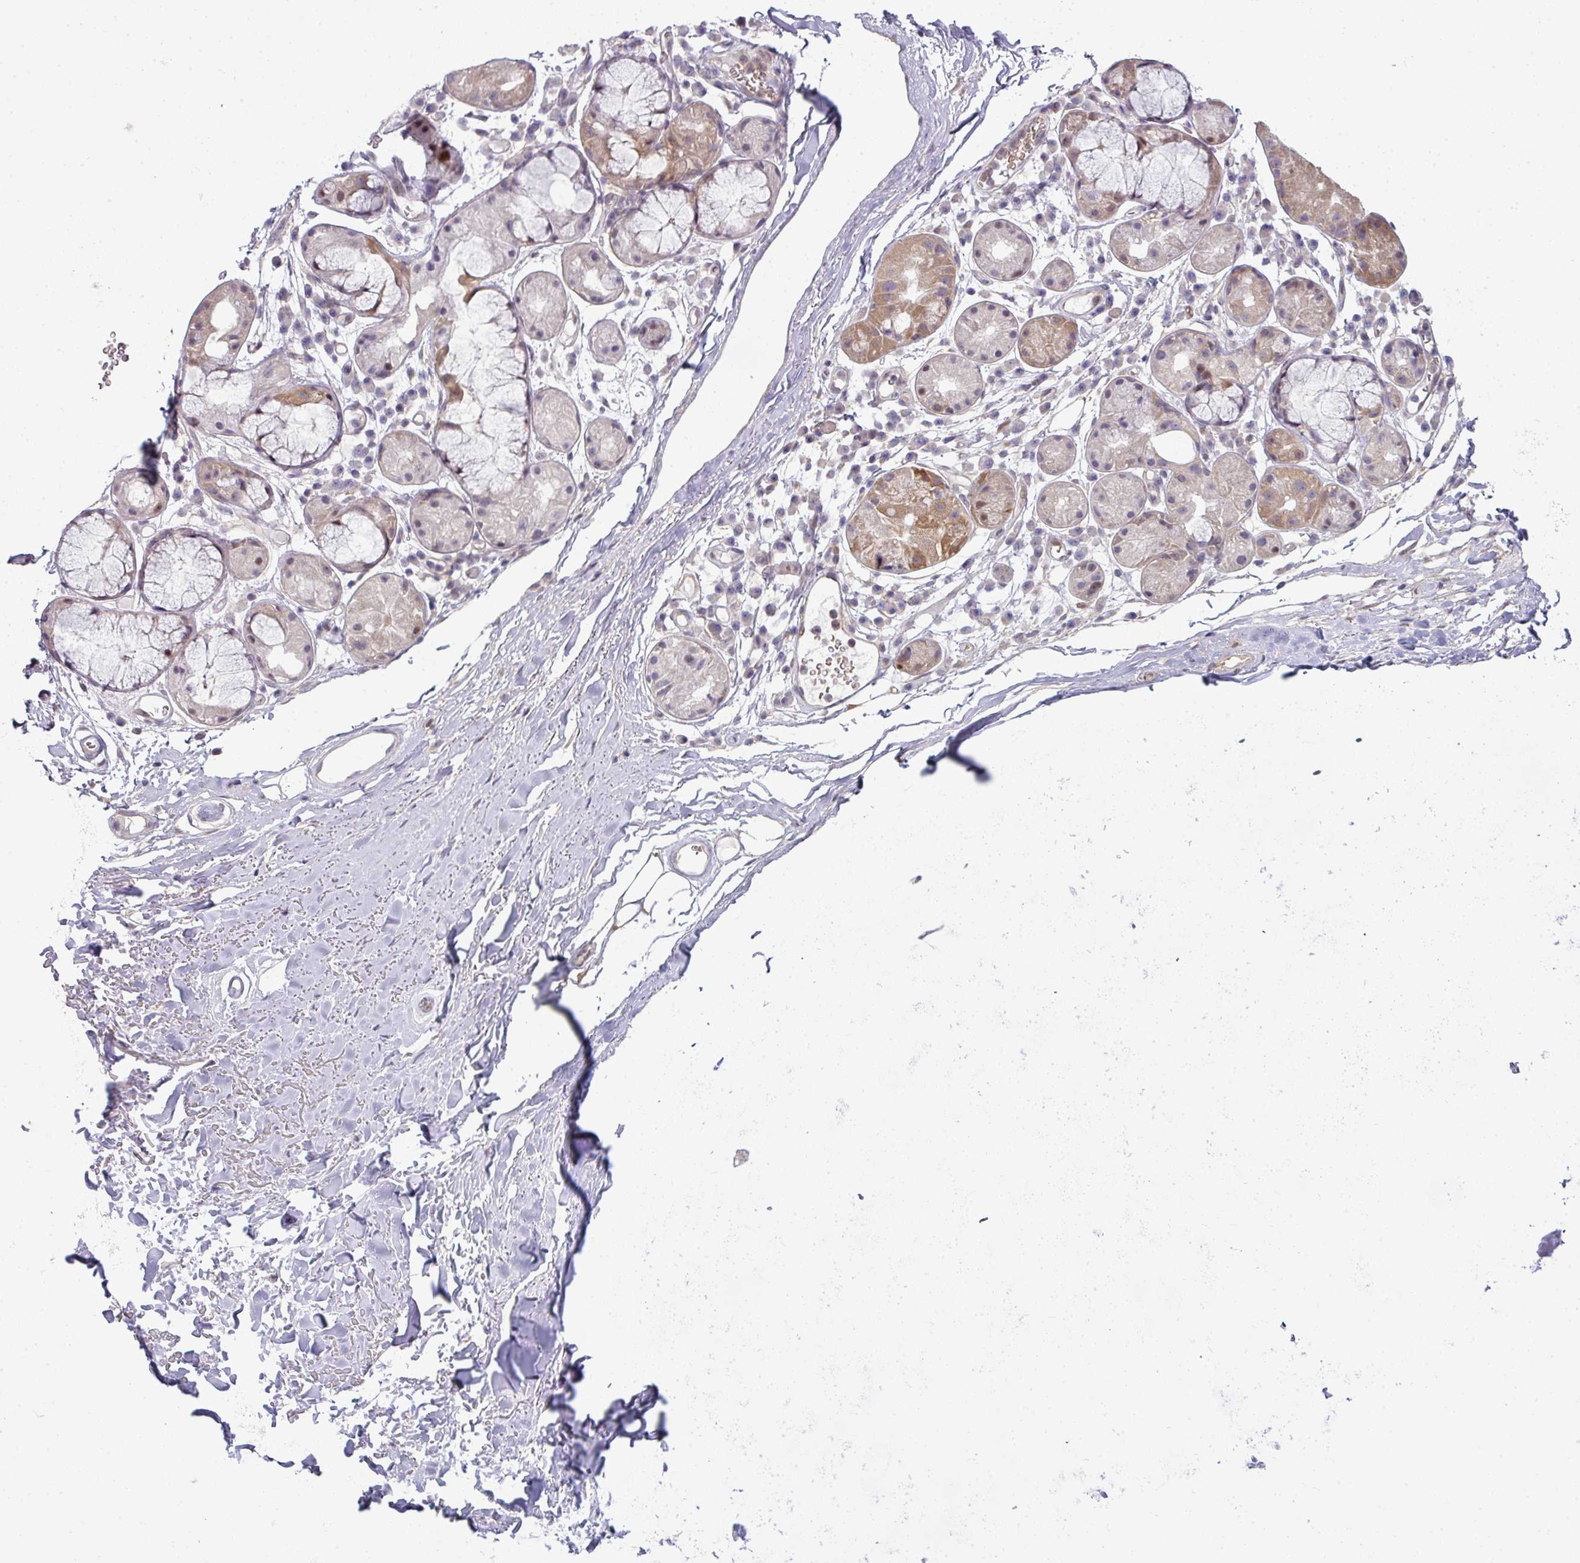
{"staining": {"intensity": "negative", "quantity": "none", "location": "none"}, "tissue": "adipose tissue", "cell_type": "Adipocytes", "image_type": "normal", "snomed": [{"axis": "morphology", "description": "Normal tissue, NOS"}, {"axis": "topography", "description": "Cartilage tissue"}], "caption": "Immunohistochemical staining of normal human adipose tissue reveals no significant expression in adipocytes.", "gene": "STAT5A", "patient": {"sex": "male", "age": 80}}